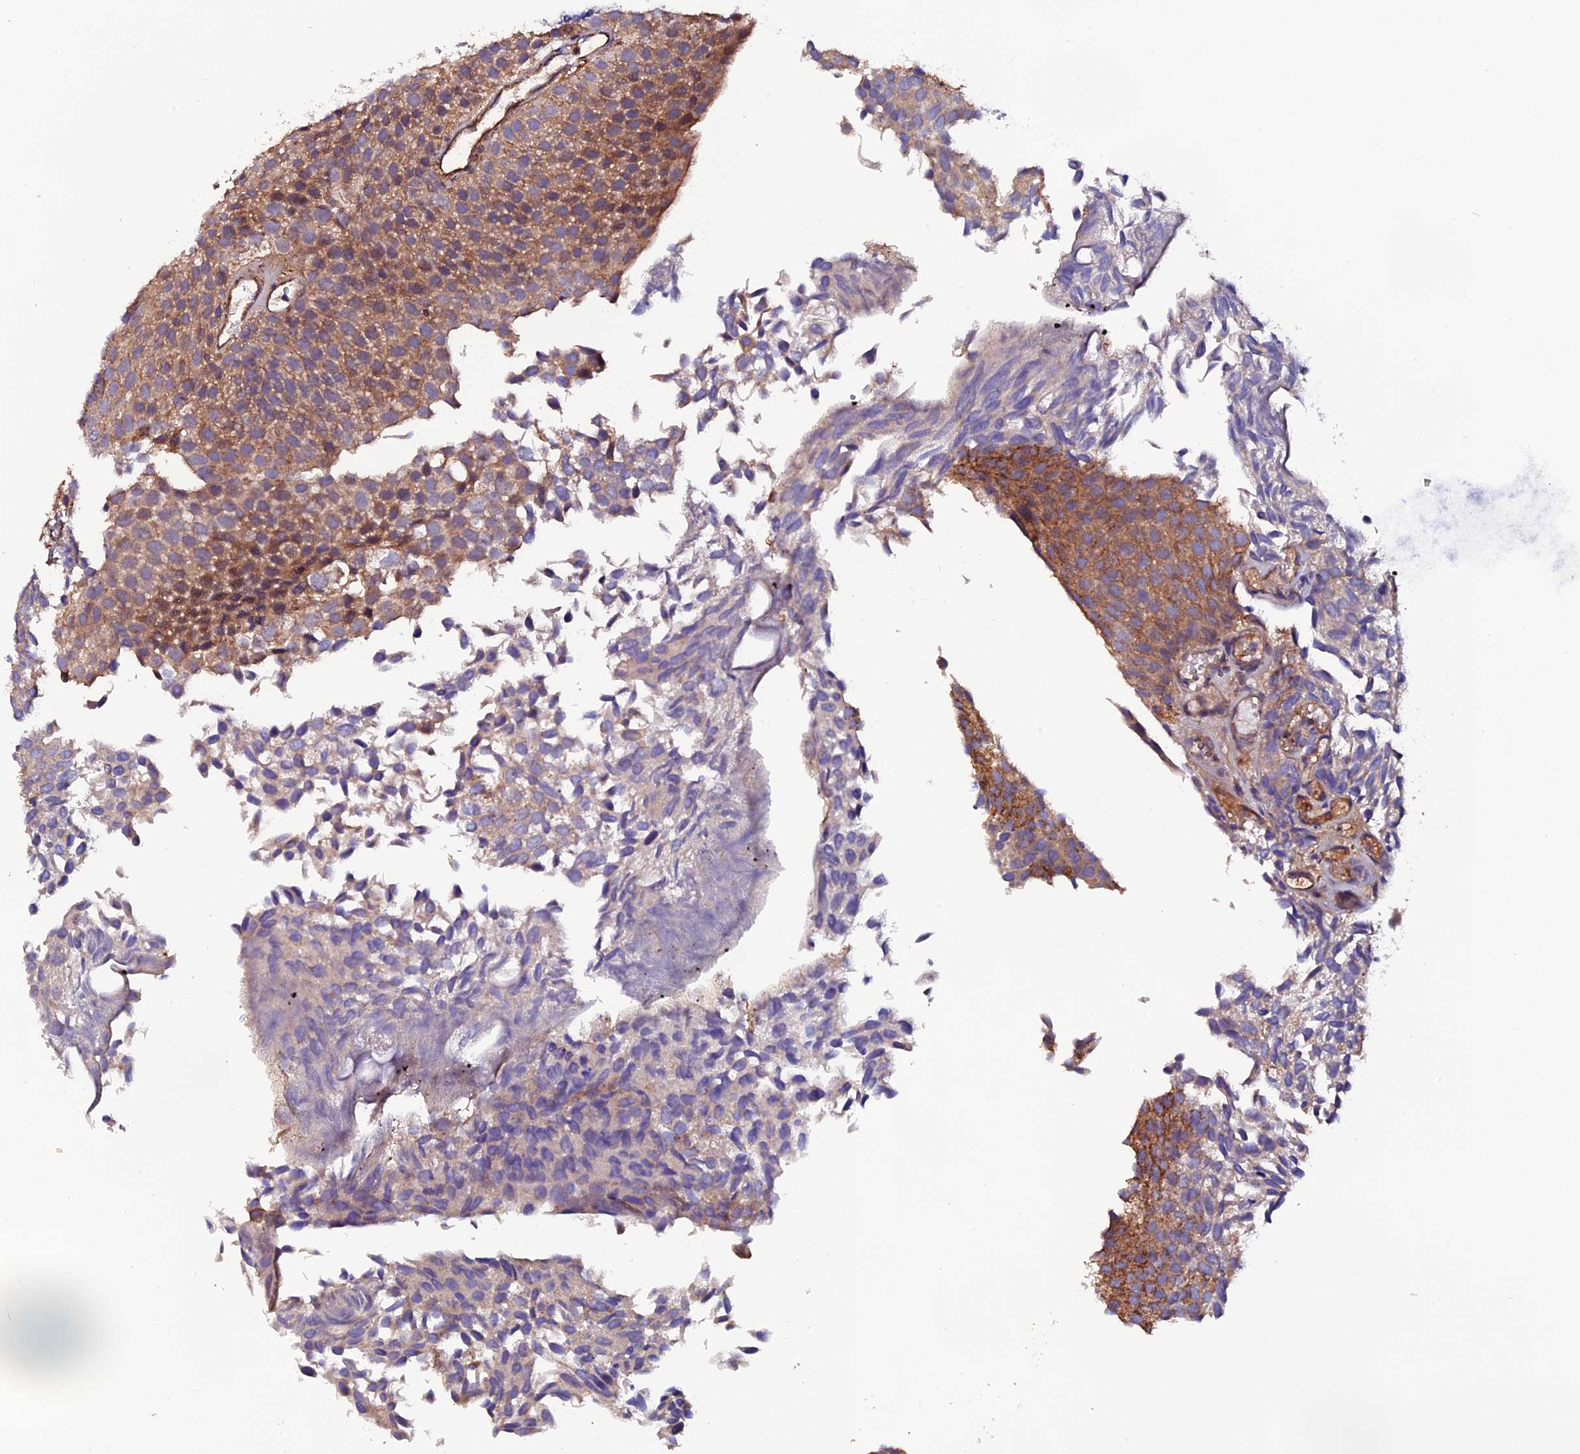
{"staining": {"intensity": "moderate", "quantity": ">75%", "location": "cytoplasmic/membranous"}, "tissue": "urothelial cancer", "cell_type": "Tumor cells", "image_type": "cancer", "snomed": [{"axis": "morphology", "description": "Urothelial carcinoma, Low grade"}, {"axis": "topography", "description": "Urinary bladder"}], "caption": "Immunohistochemistry (IHC) image of human low-grade urothelial carcinoma stained for a protein (brown), which exhibits medium levels of moderate cytoplasmic/membranous positivity in approximately >75% of tumor cells.", "gene": "CLN5", "patient": {"sex": "male", "age": 89}}